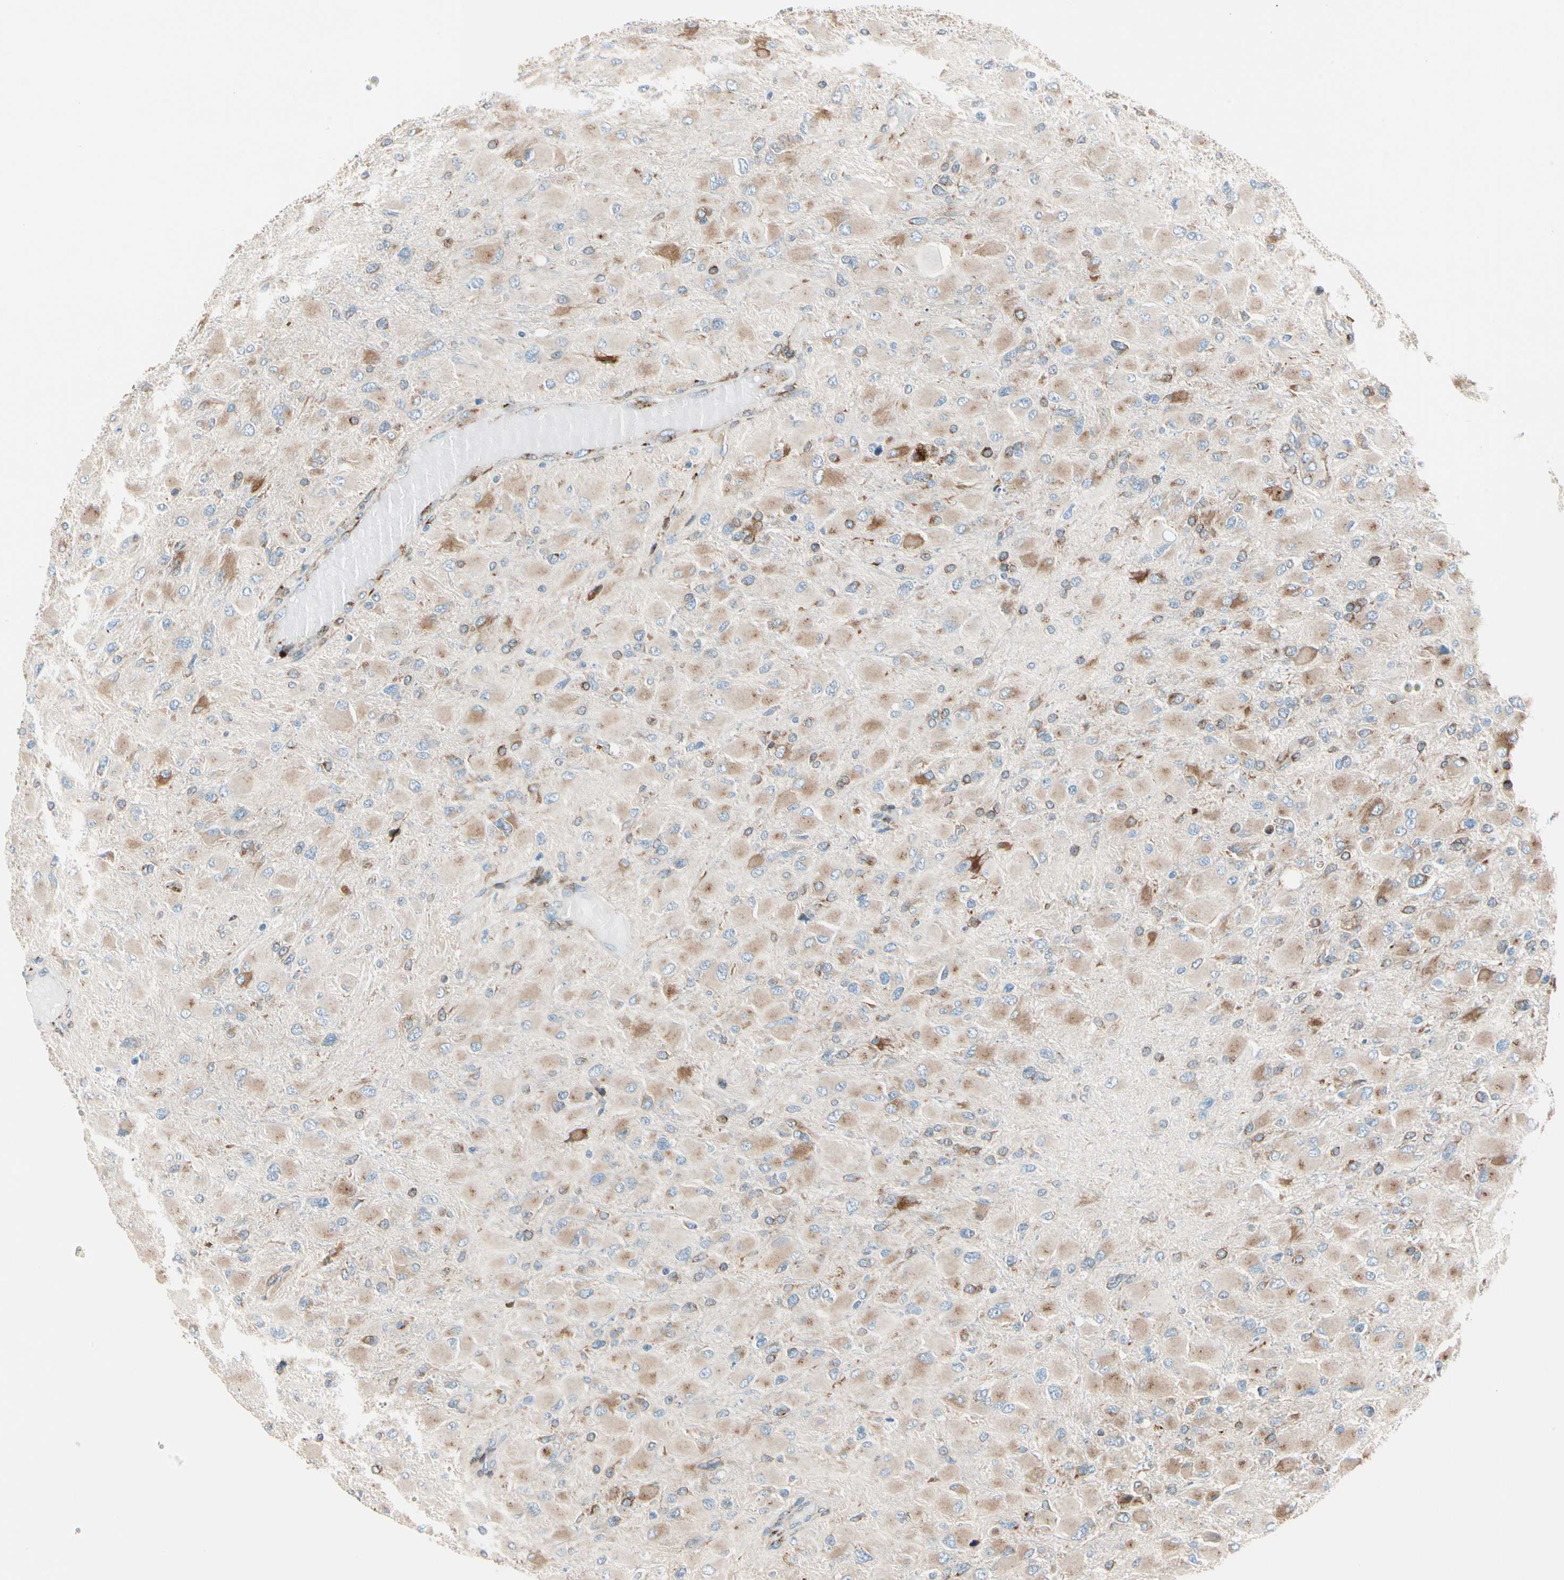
{"staining": {"intensity": "moderate", "quantity": "25%-75%", "location": "cytoplasmic/membranous"}, "tissue": "glioma", "cell_type": "Tumor cells", "image_type": "cancer", "snomed": [{"axis": "morphology", "description": "Glioma, malignant, High grade"}, {"axis": "topography", "description": "Cerebral cortex"}], "caption": "A histopathology image showing moderate cytoplasmic/membranous expression in approximately 25%-75% of tumor cells in malignant glioma (high-grade), as visualized by brown immunohistochemical staining.", "gene": "NUCB1", "patient": {"sex": "female", "age": 36}}